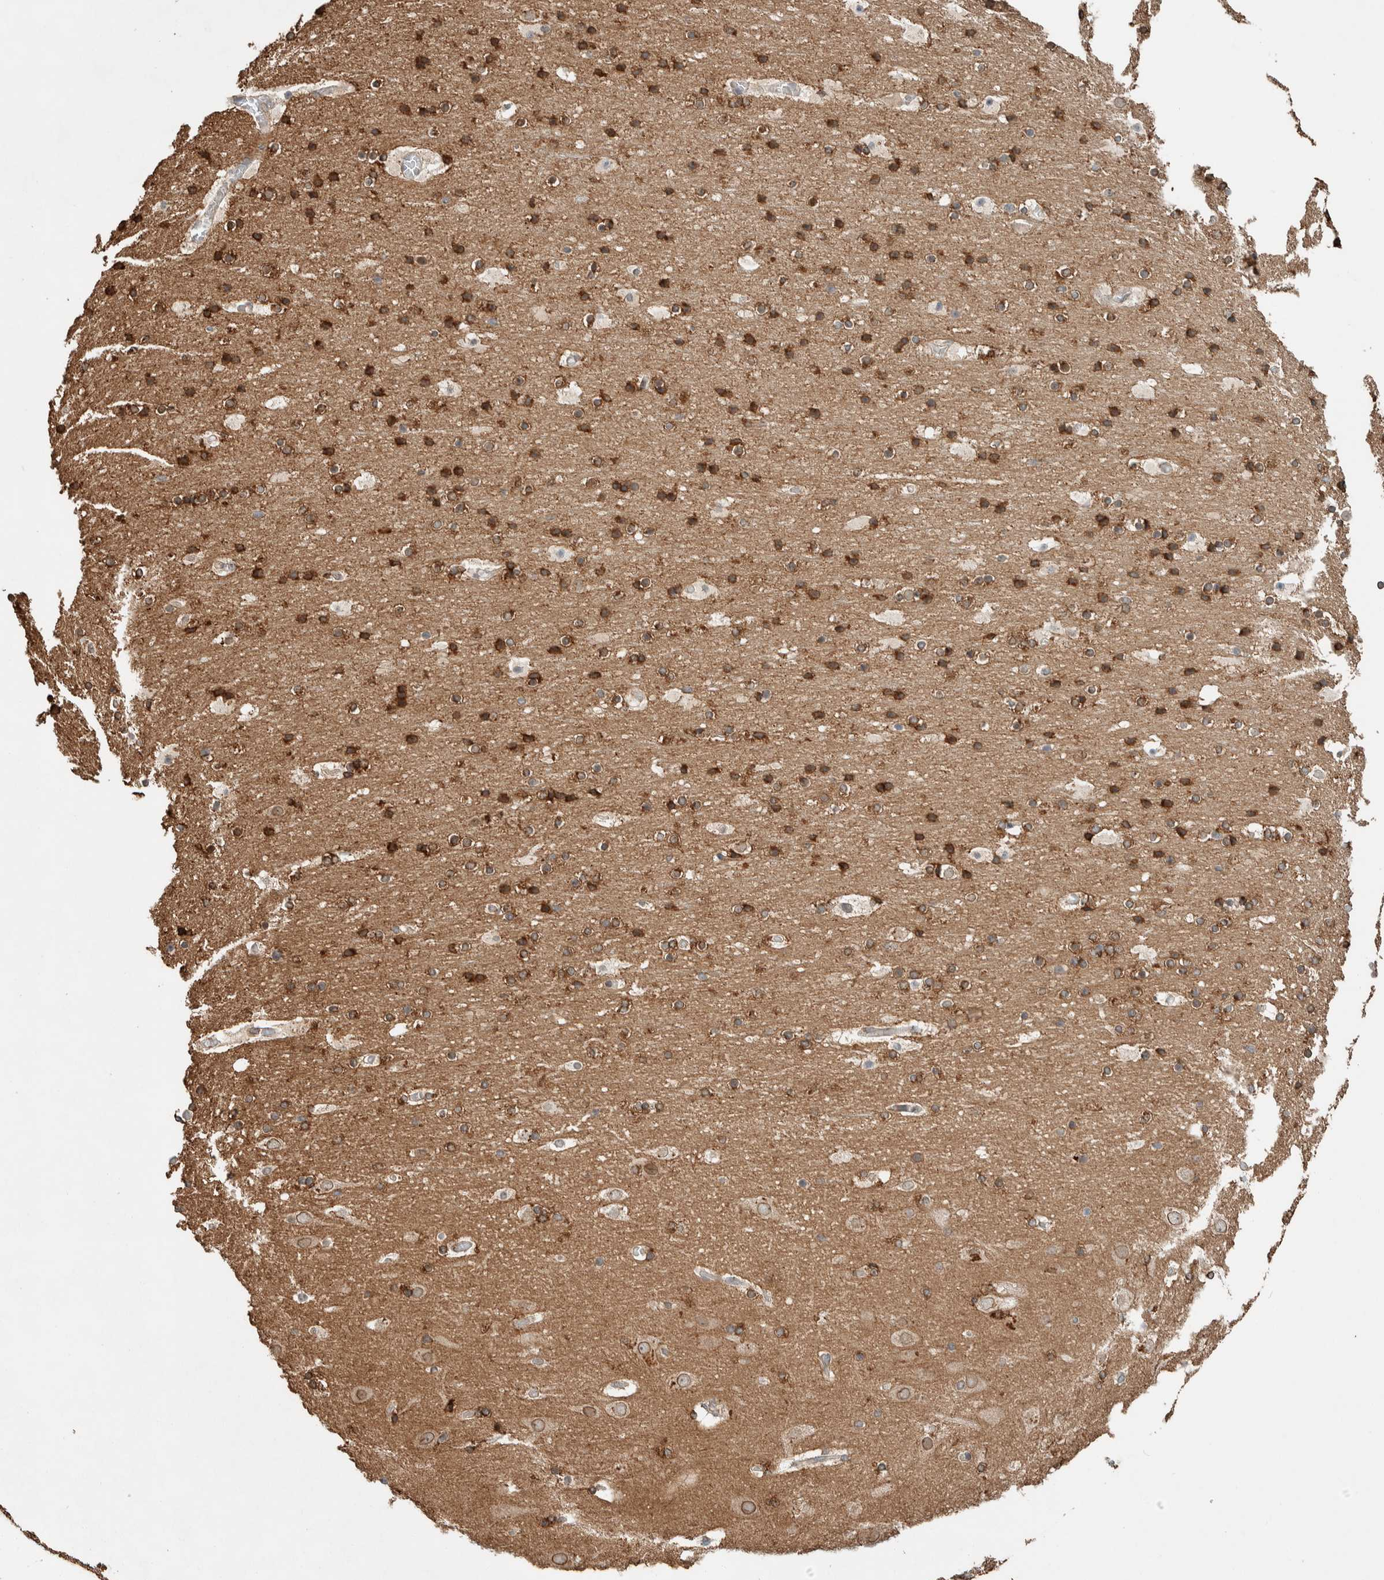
{"staining": {"intensity": "negative", "quantity": "none", "location": "none"}, "tissue": "cerebral cortex", "cell_type": "Endothelial cells", "image_type": "normal", "snomed": [{"axis": "morphology", "description": "Normal tissue, NOS"}, {"axis": "topography", "description": "Cerebral cortex"}], "caption": "Human cerebral cortex stained for a protein using IHC displays no expression in endothelial cells.", "gene": "NBR1", "patient": {"sex": "male", "age": 57}}